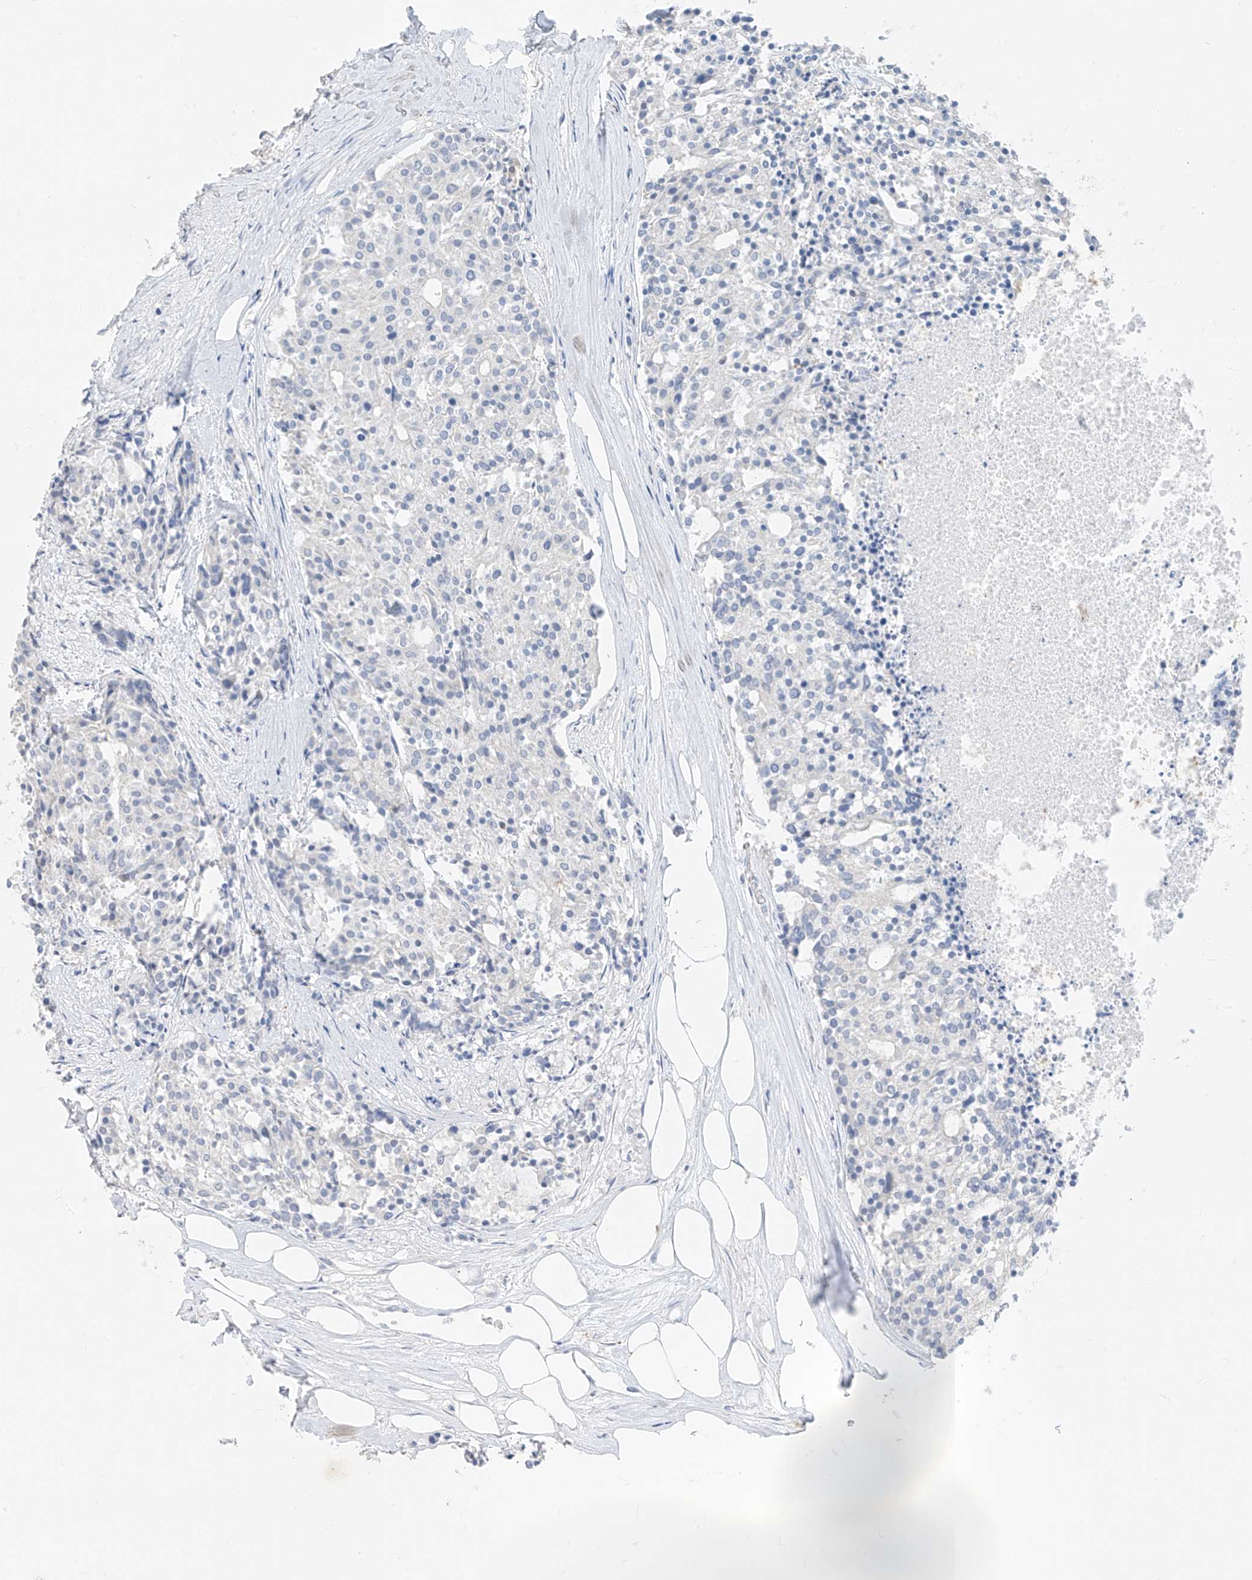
{"staining": {"intensity": "negative", "quantity": "none", "location": "none"}, "tissue": "carcinoid", "cell_type": "Tumor cells", "image_type": "cancer", "snomed": [{"axis": "morphology", "description": "Carcinoid, malignant, NOS"}, {"axis": "topography", "description": "Pancreas"}], "caption": "The micrograph displays no significant staining in tumor cells of carcinoid (malignant). (DAB immunohistochemistry visualized using brightfield microscopy, high magnification).", "gene": "TBX21", "patient": {"sex": "female", "age": 54}}